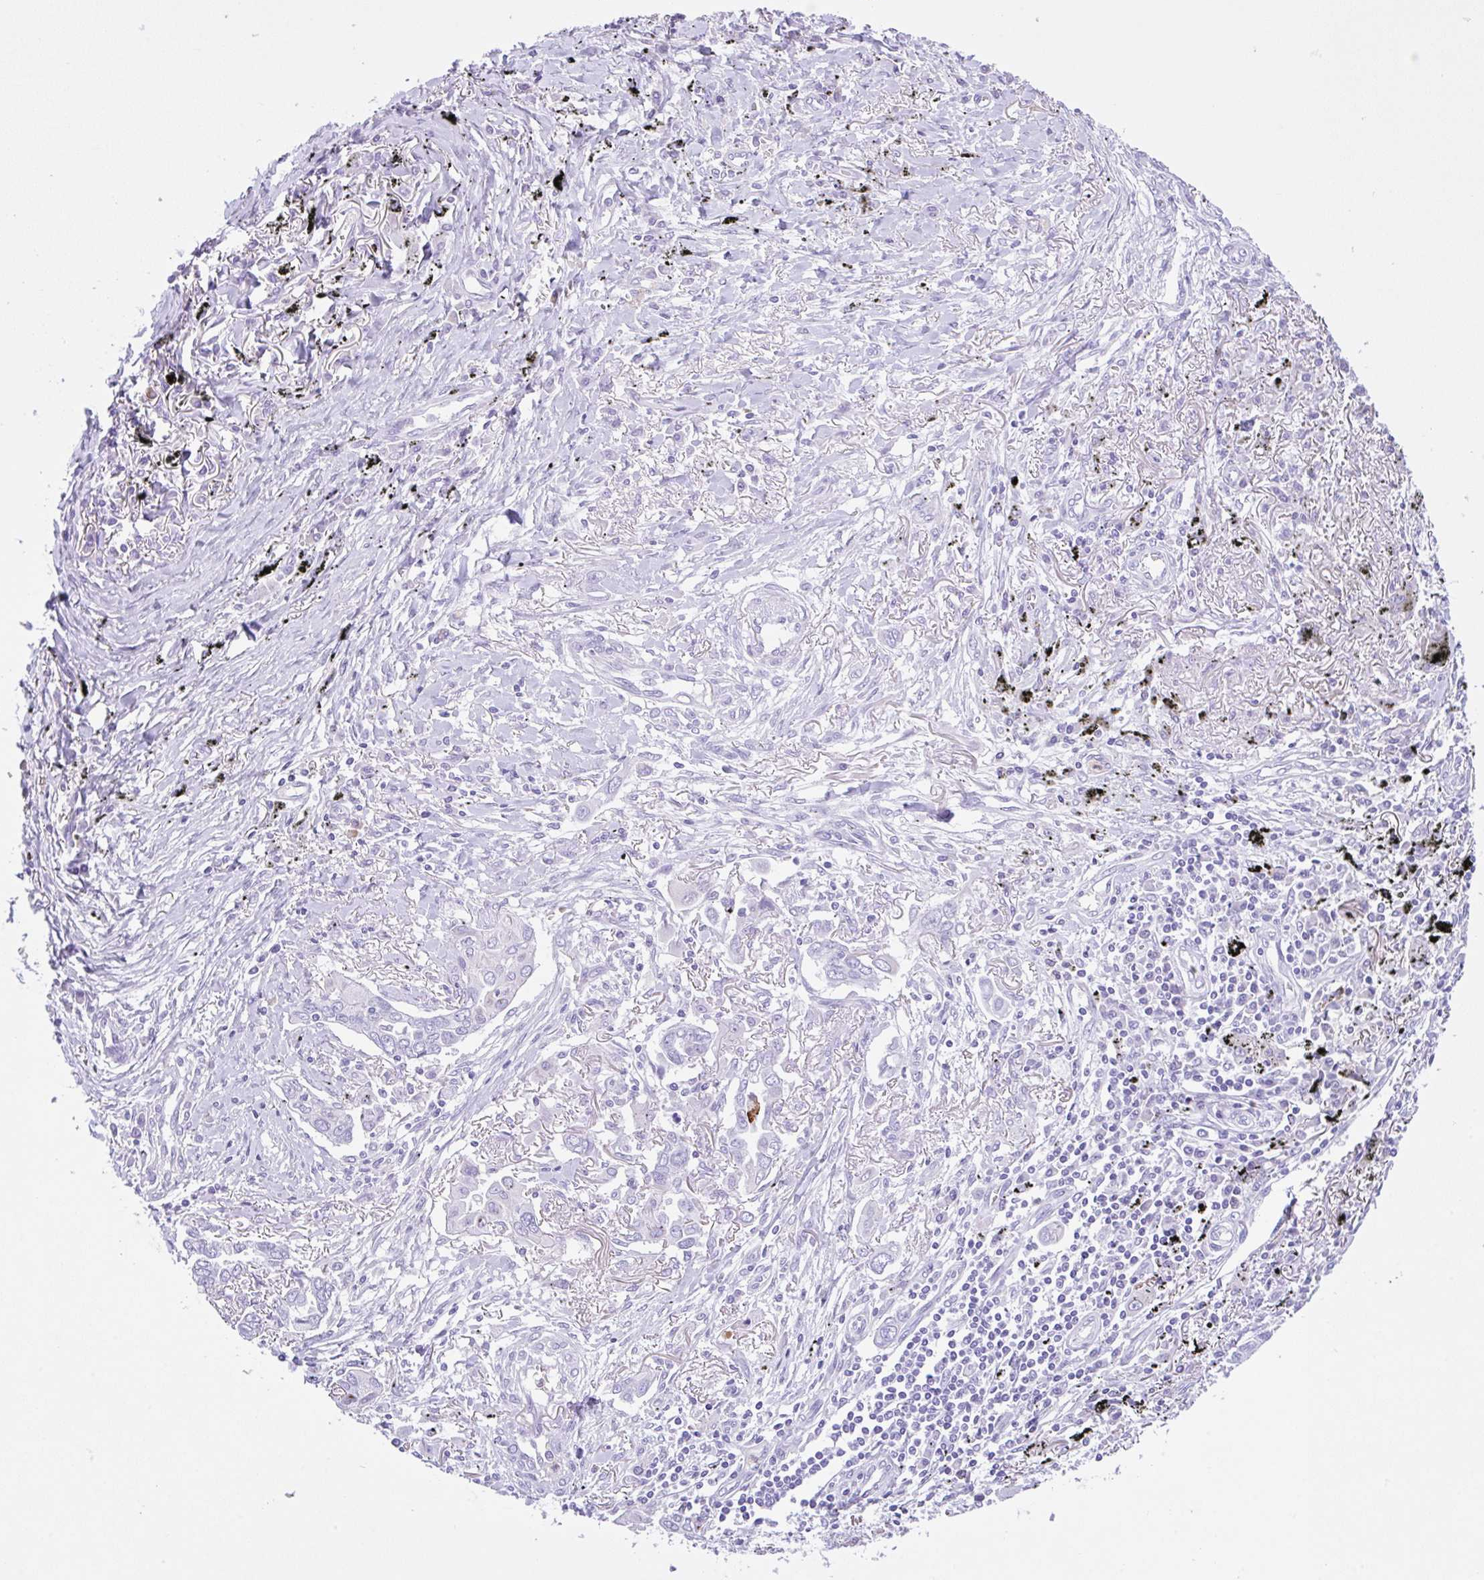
{"staining": {"intensity": "negative", "quantity": "none", "location": "none"}, "tissue": "lung cancer", "cell_type": "Tumor cells", "image_type": "cancer", "snomed": [{"axis": "morphology", "description": "Adenocarcinoma, NOS"}, {"axis": "topography", "description": "Lung"}], "caption": "The photomicrograph exhibits no significant staining in tumor cells of adenocarcinoma (lung).", "gene": "NCF1", "patient": {"sex": "male", "age": 76}}